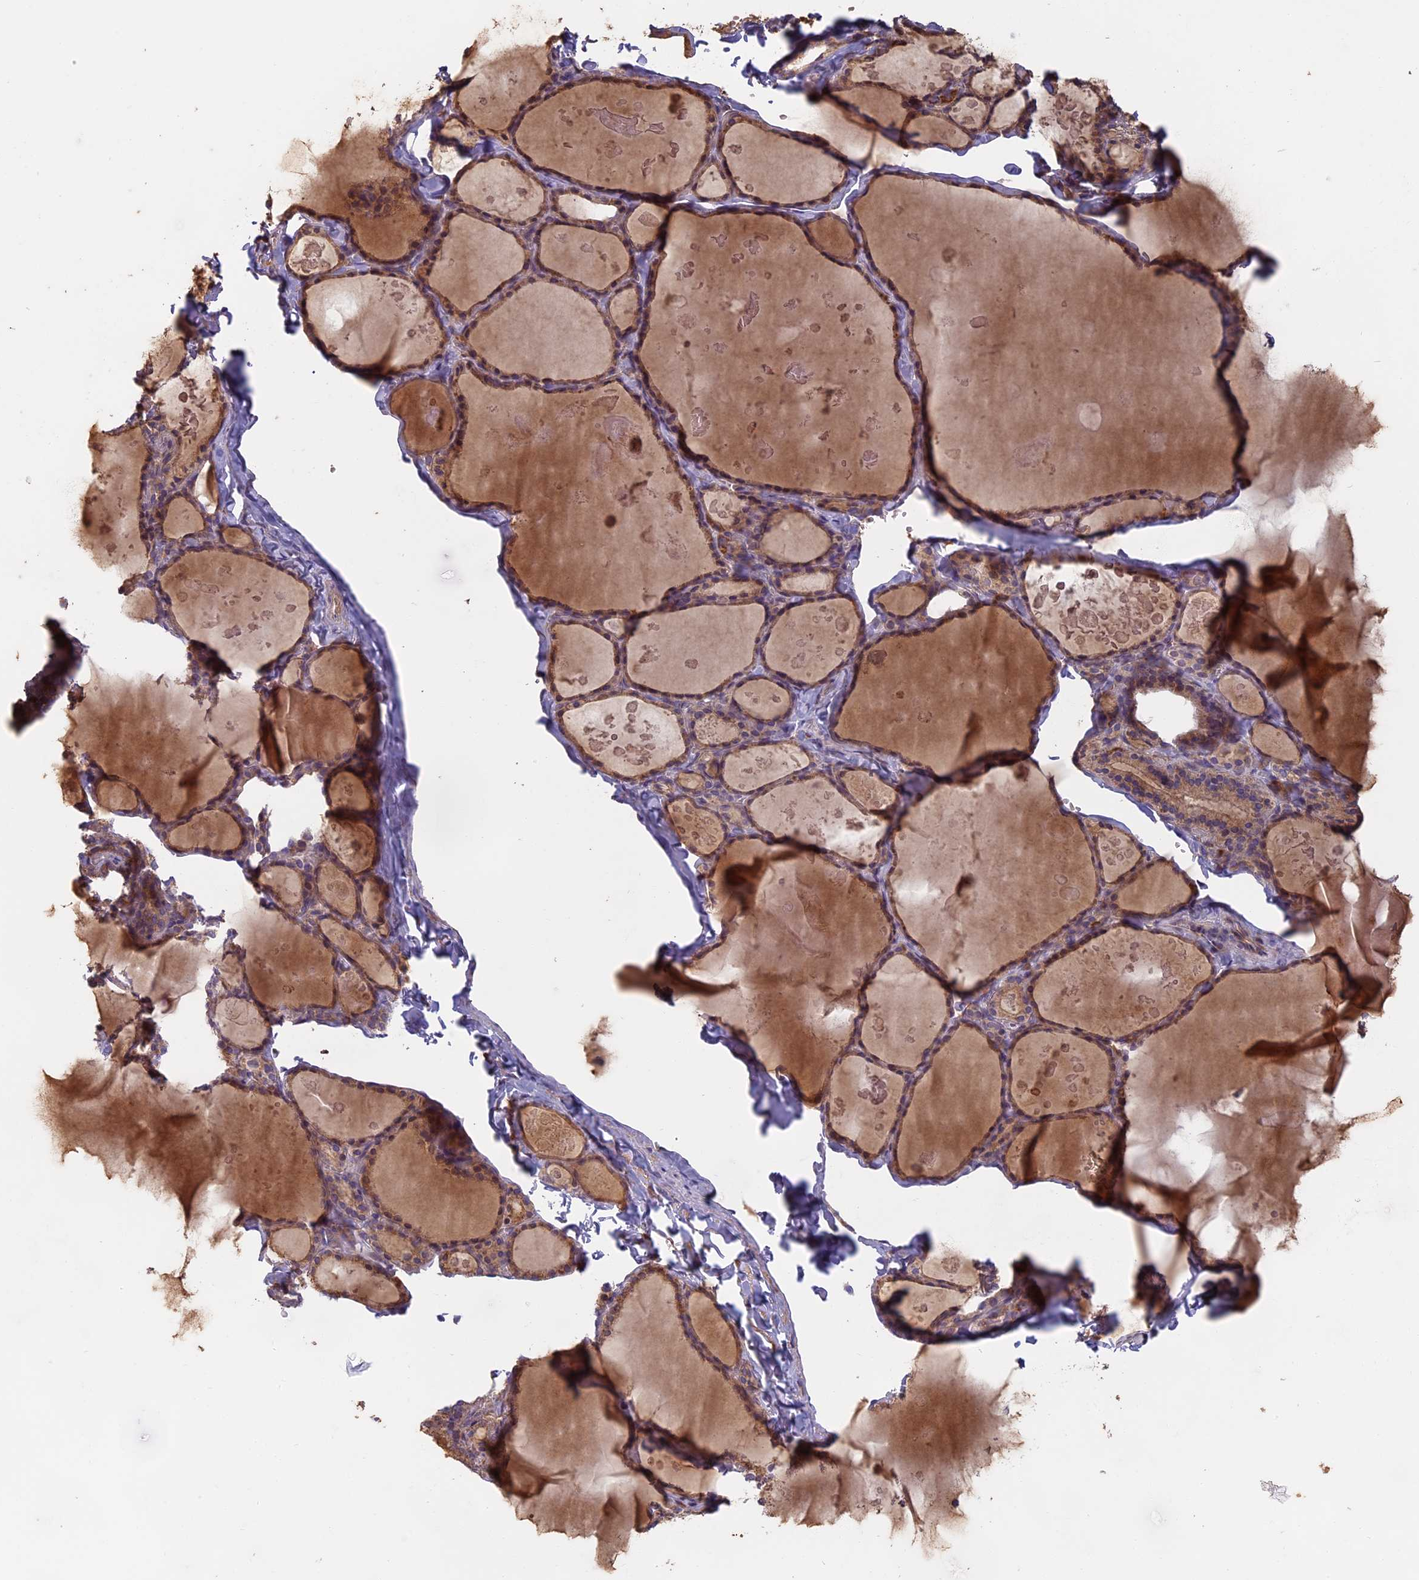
{"staining": {"intensity": "moderate", "quantity": ">75%", "location": "cytoplasmic/membranous"}, "tissue": "thyroid gland", "cell_type": "Glandular cells", "image_type": "normal", "snomed": [{"axis": "morphology", "description": "Normal tissue, NOS"}, {"axis": "topography", "description": "Thyroid gland"}], "caption": "Glandular cells exhibit moderate cytoplasmic/membranous expression in about >75% of cells in unremarkable thyroid gland. Nuclei are stained in blue.", "gene": "EDAR", "patient": {"sex": "male", "age": 56}}